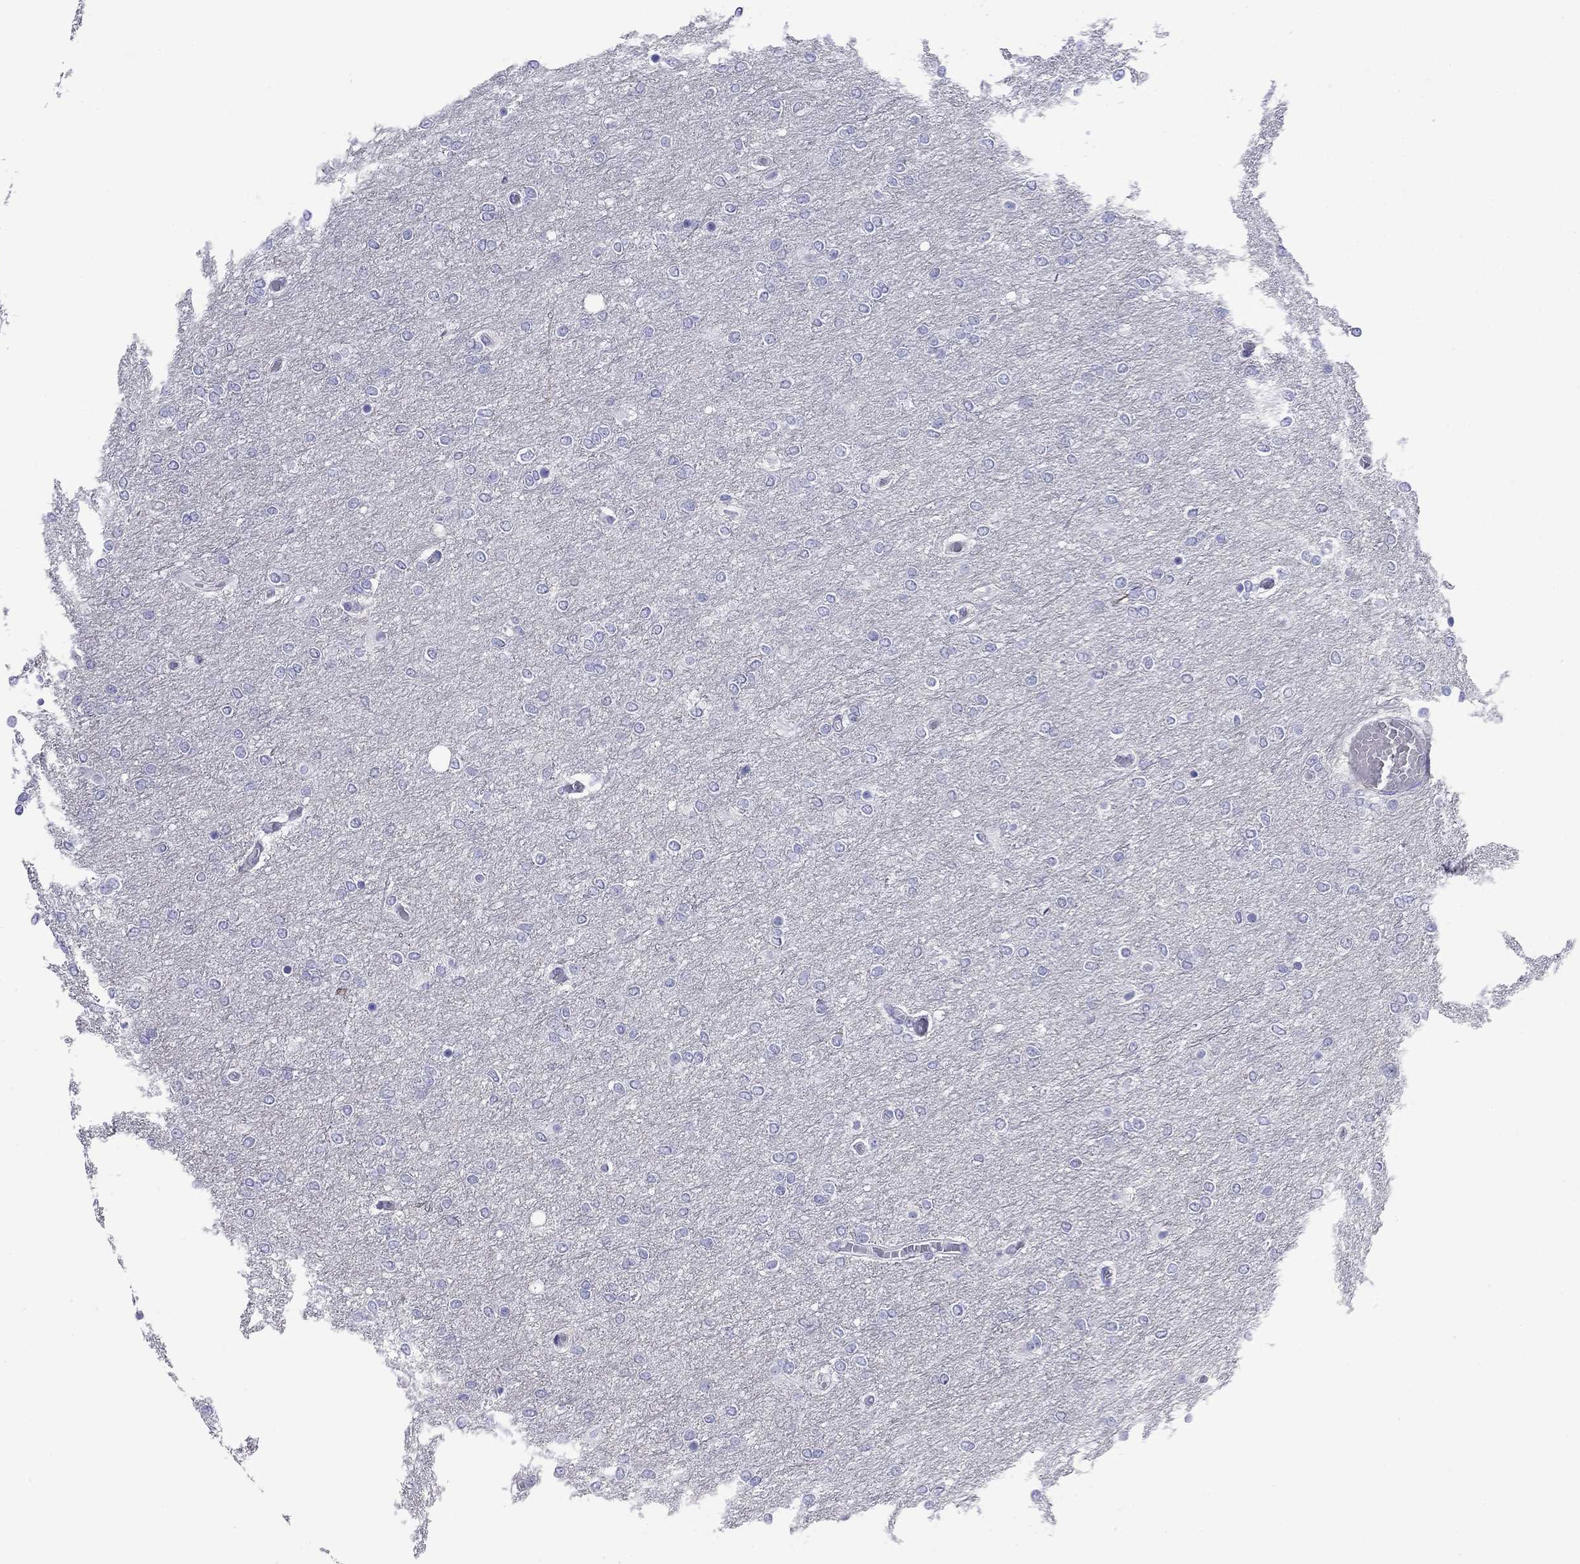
{"staining": {"intensity": "negative", "quantity": "none", "location": "none"}, "tissue": "glioma", "cell_type": "Tumor cells", "image_type": "cancer", "snomed": [{"axis": "morphology", "description": "Glioma, malignant, High grade"}, {"axis": "topography", "description": "Brain"}], "caption": "The histopathology image reveals no significant positivity in tumor cells of malignant high-grade glioma.", "gene": "CMYA5", "patient": {"sex": "female", "age": 61}}